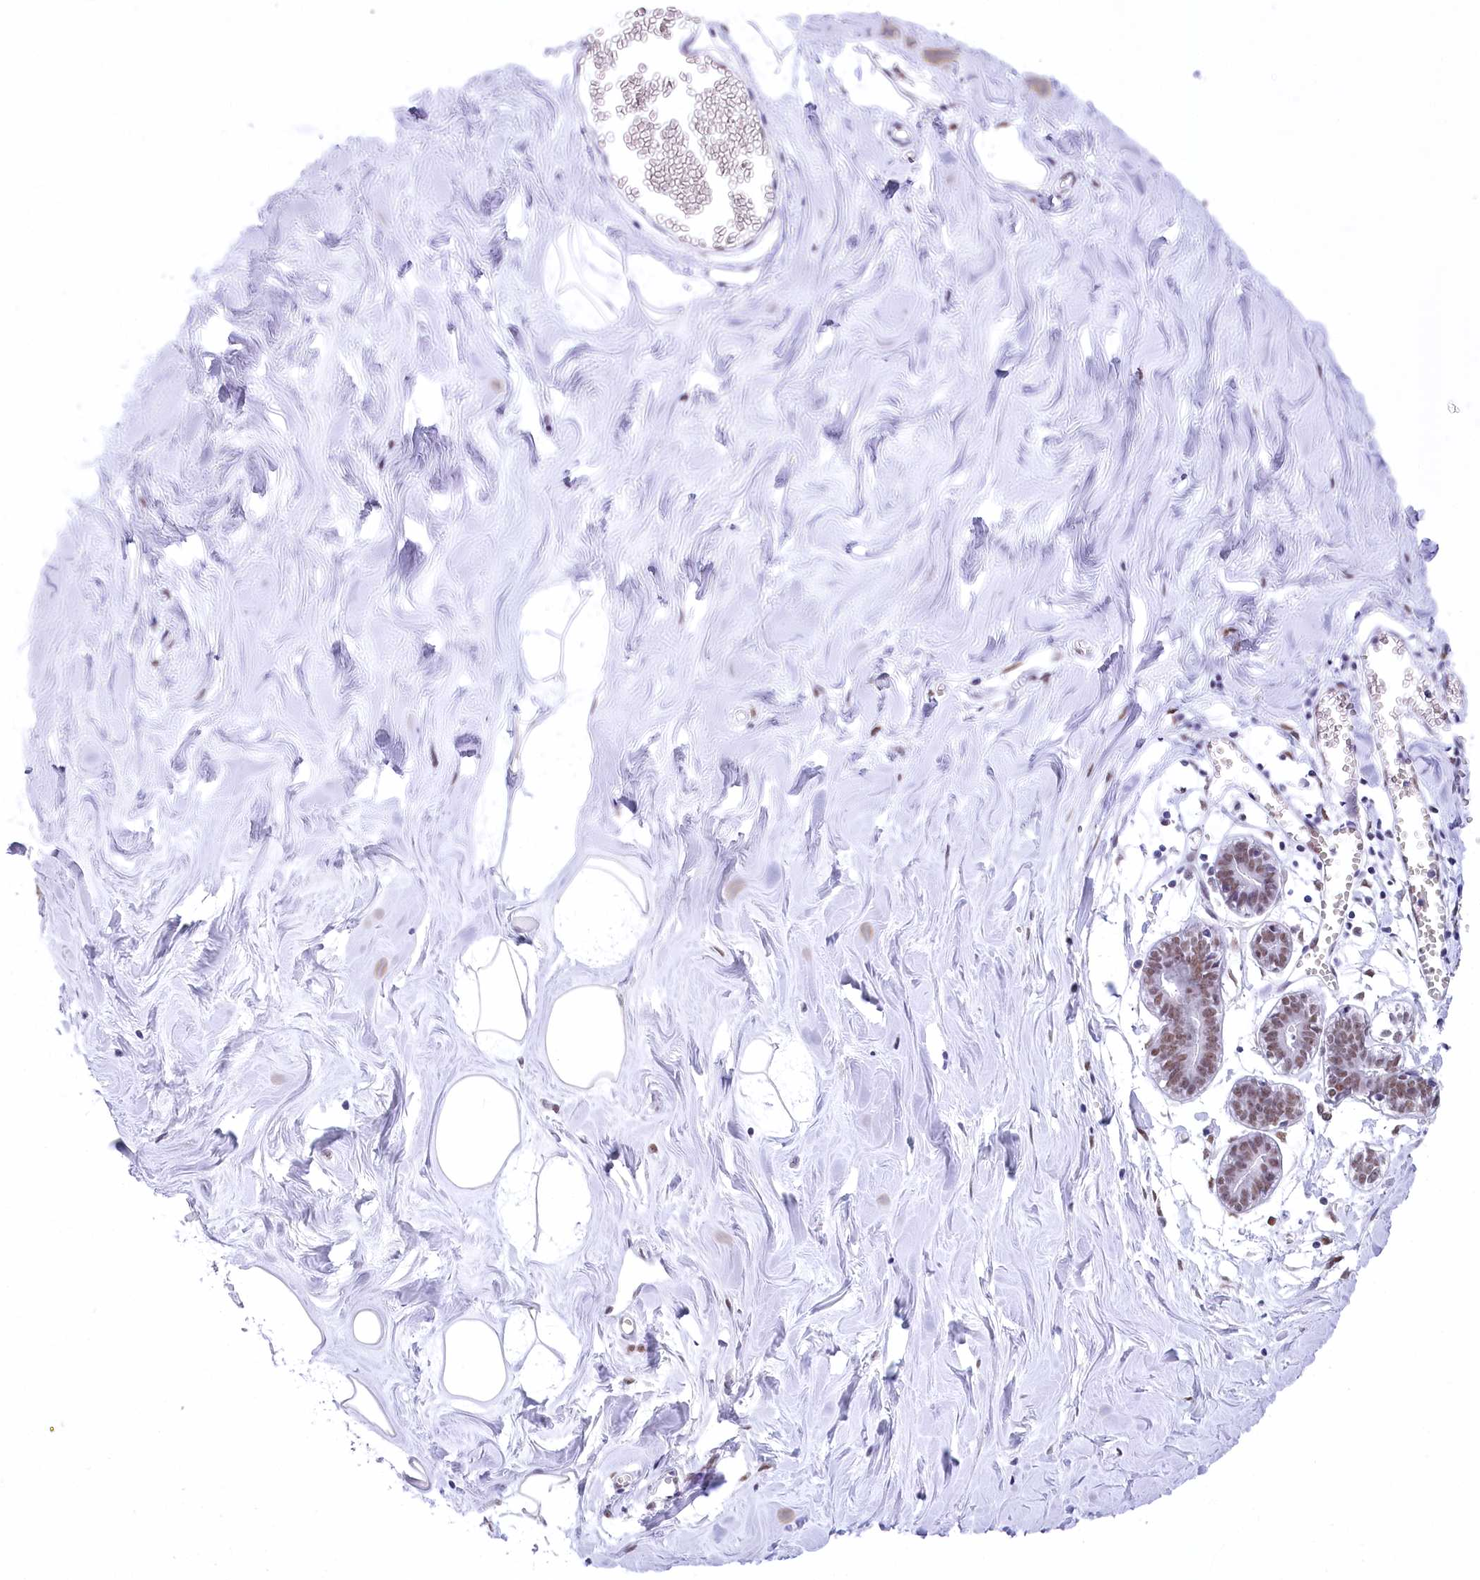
{"staining": {"intensity": "weak", "quantity": "25%-75%", "location": "nuclear"}, "tissue": "breast", "cell_type": "Adipocytes", "image_type": "normal", "snomed": [{"axis": "morphology", "description": "Normal tissue, NOS"}, {"axis": "topography", "description": "Breast"}], "caption": "Immunohistochemical staining of normal breast reveals 25%-75% levels of weak nuclear protein positivity in approximately 25%-75% of adipocytes.", "gene": "HNRNPA0", "patient": {"sex": "female", "age": 27}}